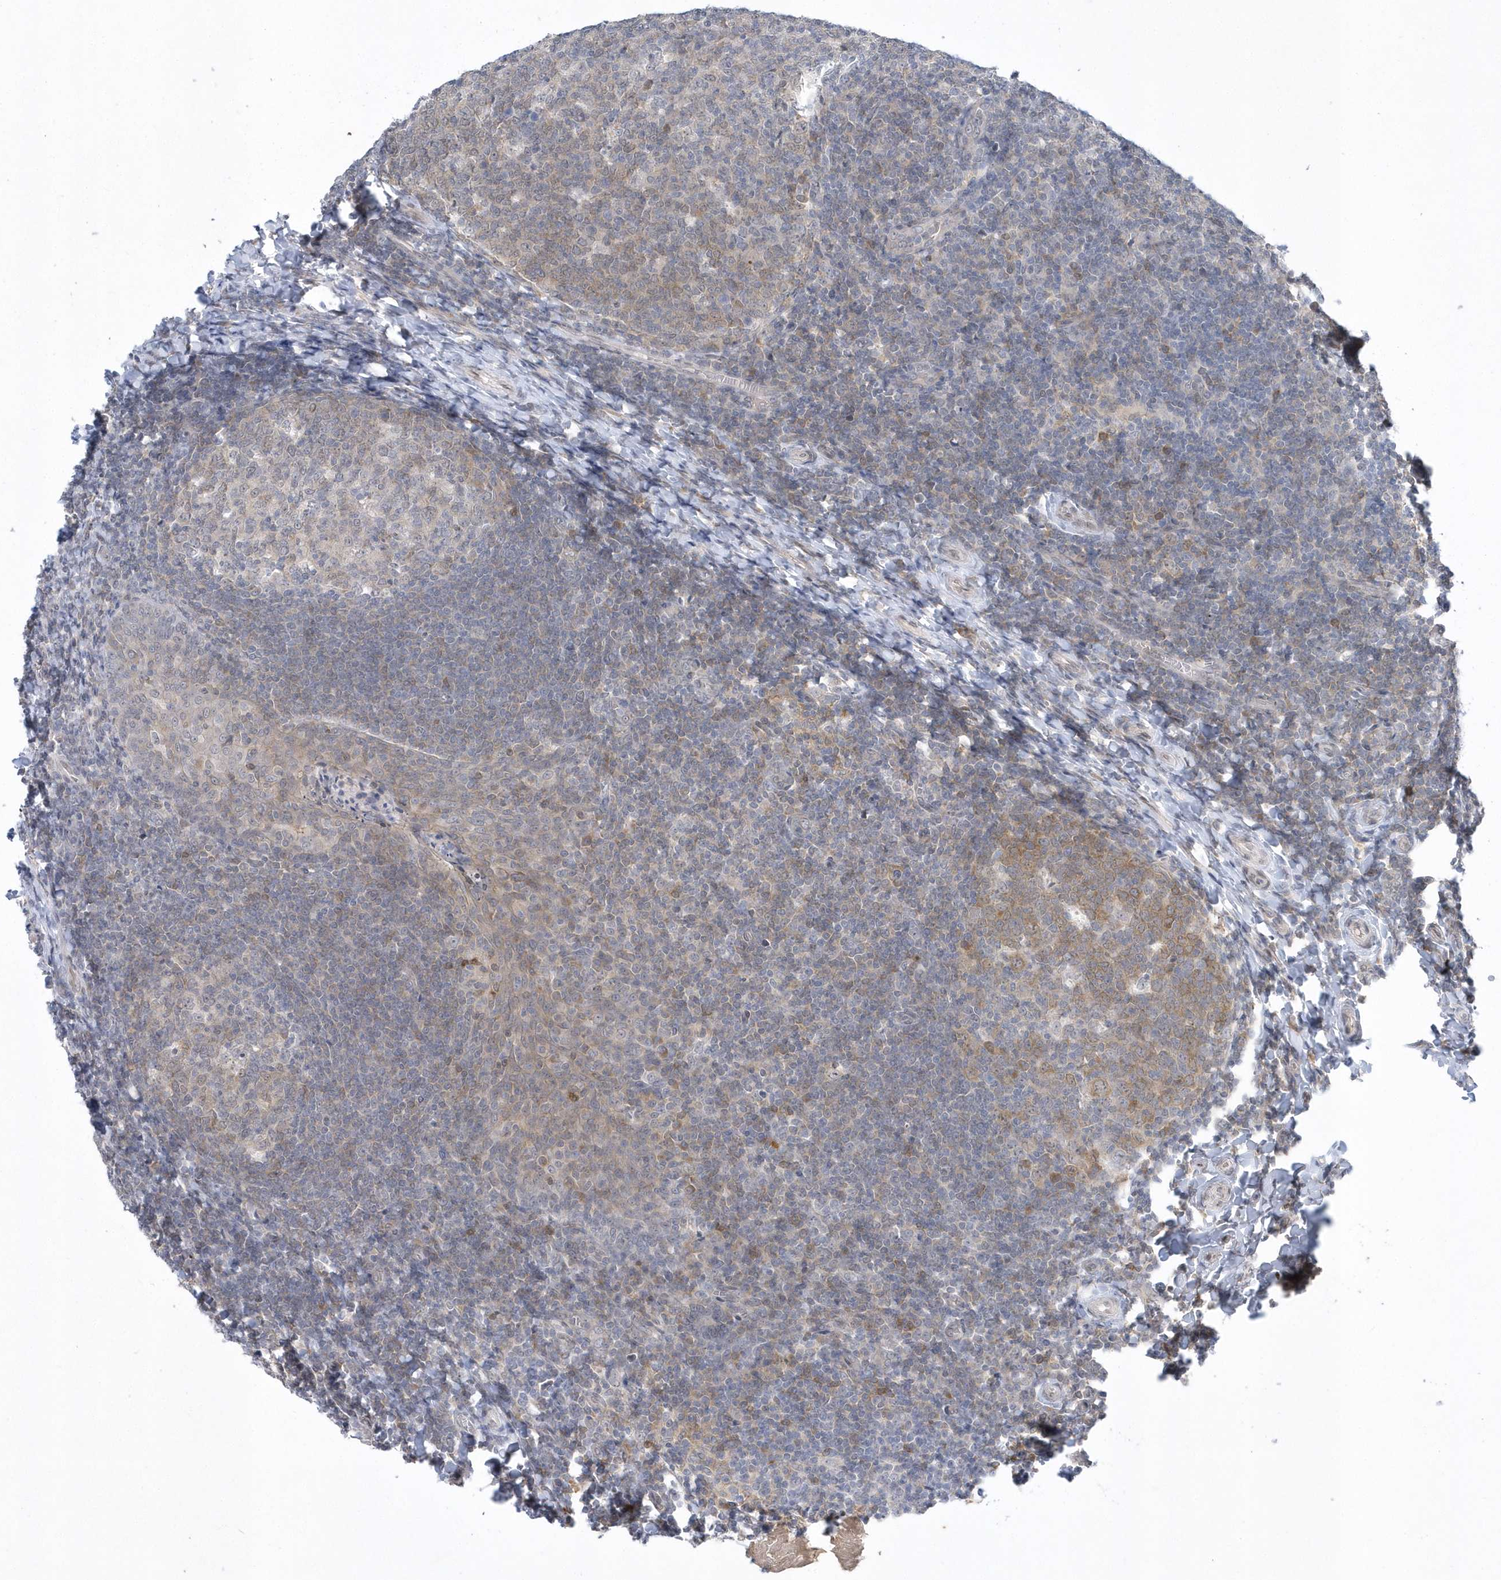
{"staining": {"intensity": "moderate", "quantity": "25%-75%", "location": "cytoplasmic/membranous"}, "tissue": "tonsil", "cell_type": "Germinal center cells", "image_type": "normal", "snomed": [{"axis": "morphology", "description": "Normal tissue, NOS"}, {"axis": "topography", "description": "Tonsil"}], "caption": "Brown immunohistochemical staining in normal human tonsil exhibits moderate cytoplasmic/membranous positivity in approximately 25%-75% of germinal center cells.", "gene": "ZC3H12D", "patient": {"sex": "female", "age": 19}}